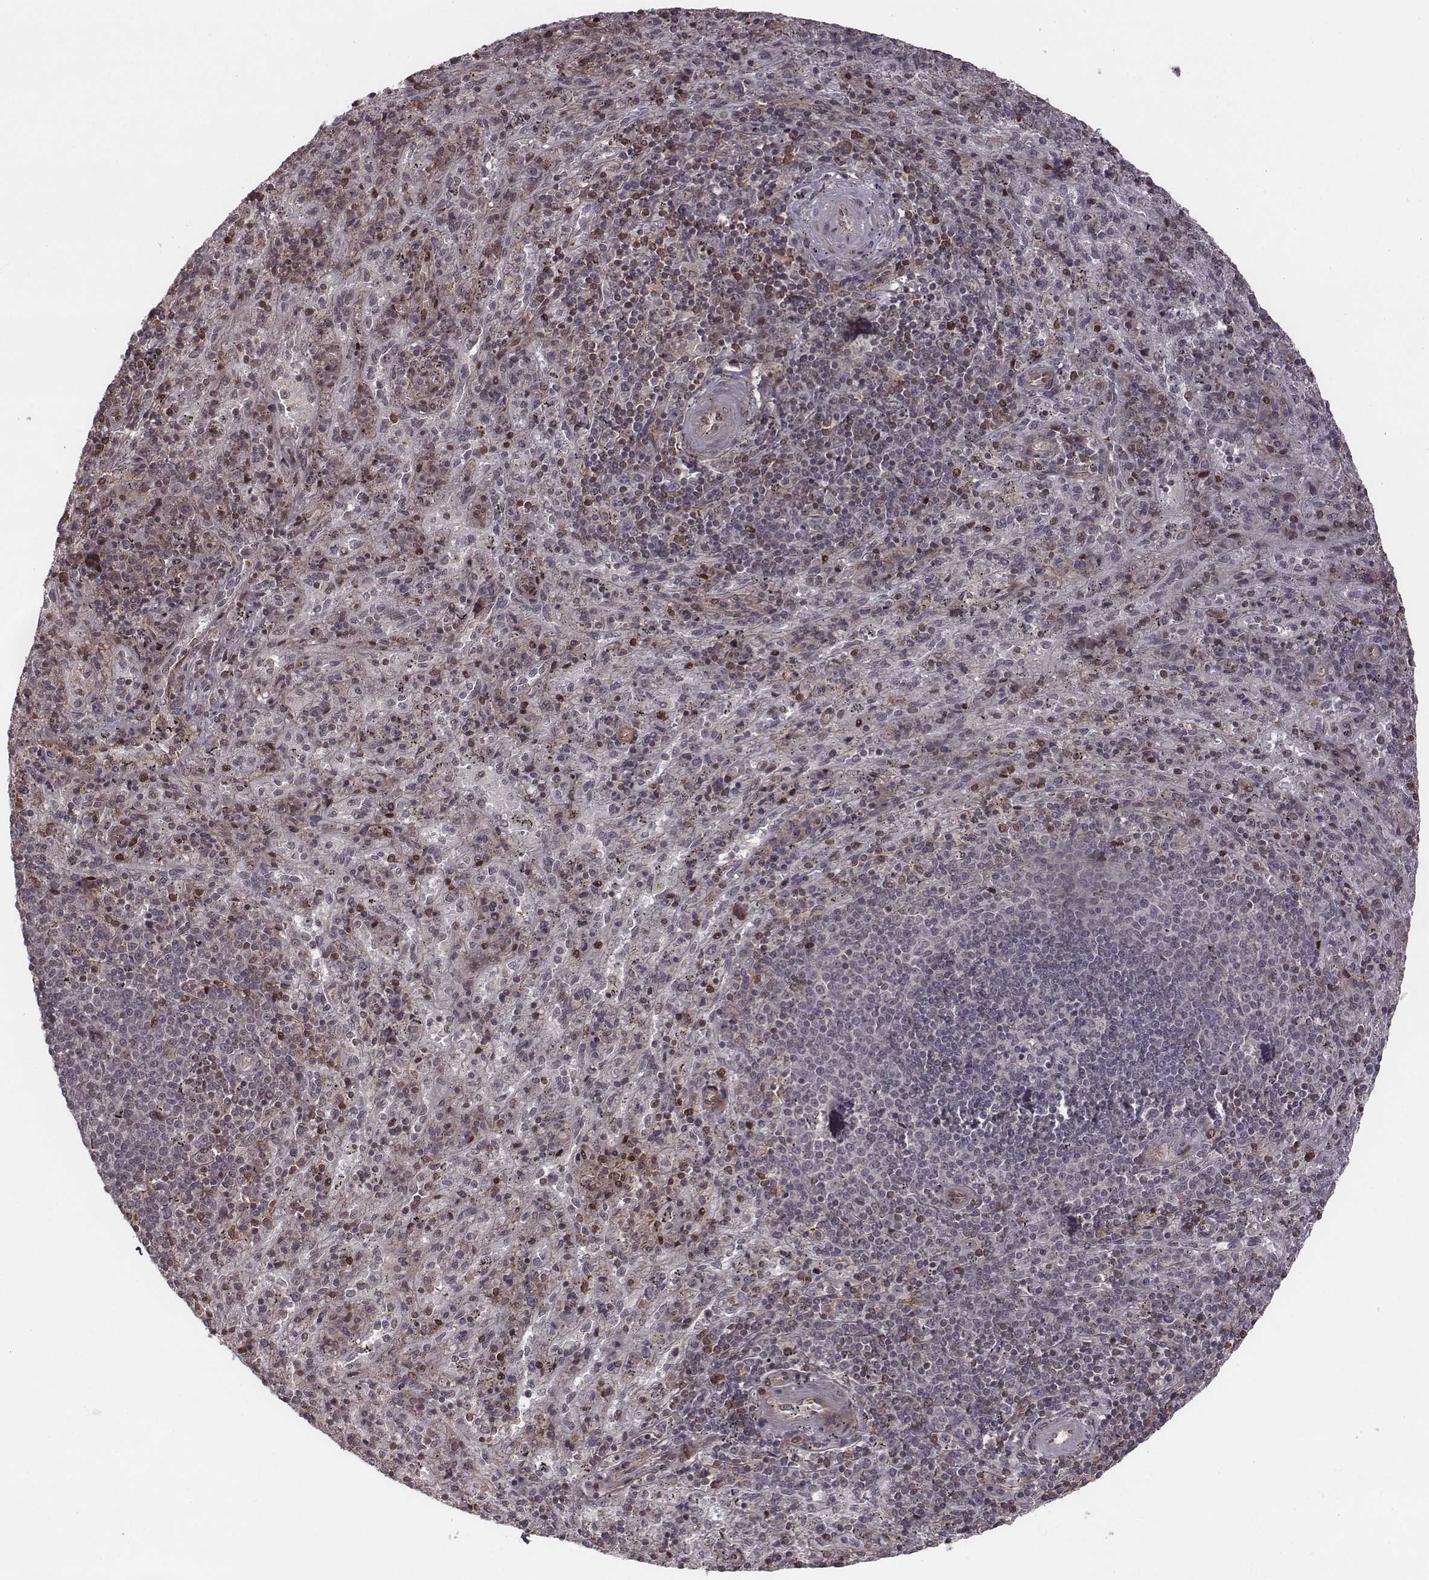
{"staining": {"intensity": "moderate", "quantity": "<25%", "location": "nuclear"}, "tissue": "spleen", "cell_type": "Cells in red pulp", "image_type": "normal", "snomed": [{"axis": "morphology", "description": "Normal tissue, NOS"}, {"axis": "topography", "description": "Spleen"}], "caption": "Immunohistochemical staining of benign spleen displays moderate nuclear protein positivity in about <25% of cells in red pulp. Immunohistochemistry stains the protein in brown and the nuclei are stained blue.", "gene": "RPL3", "patient": {"sex": "male", "age": 57}}